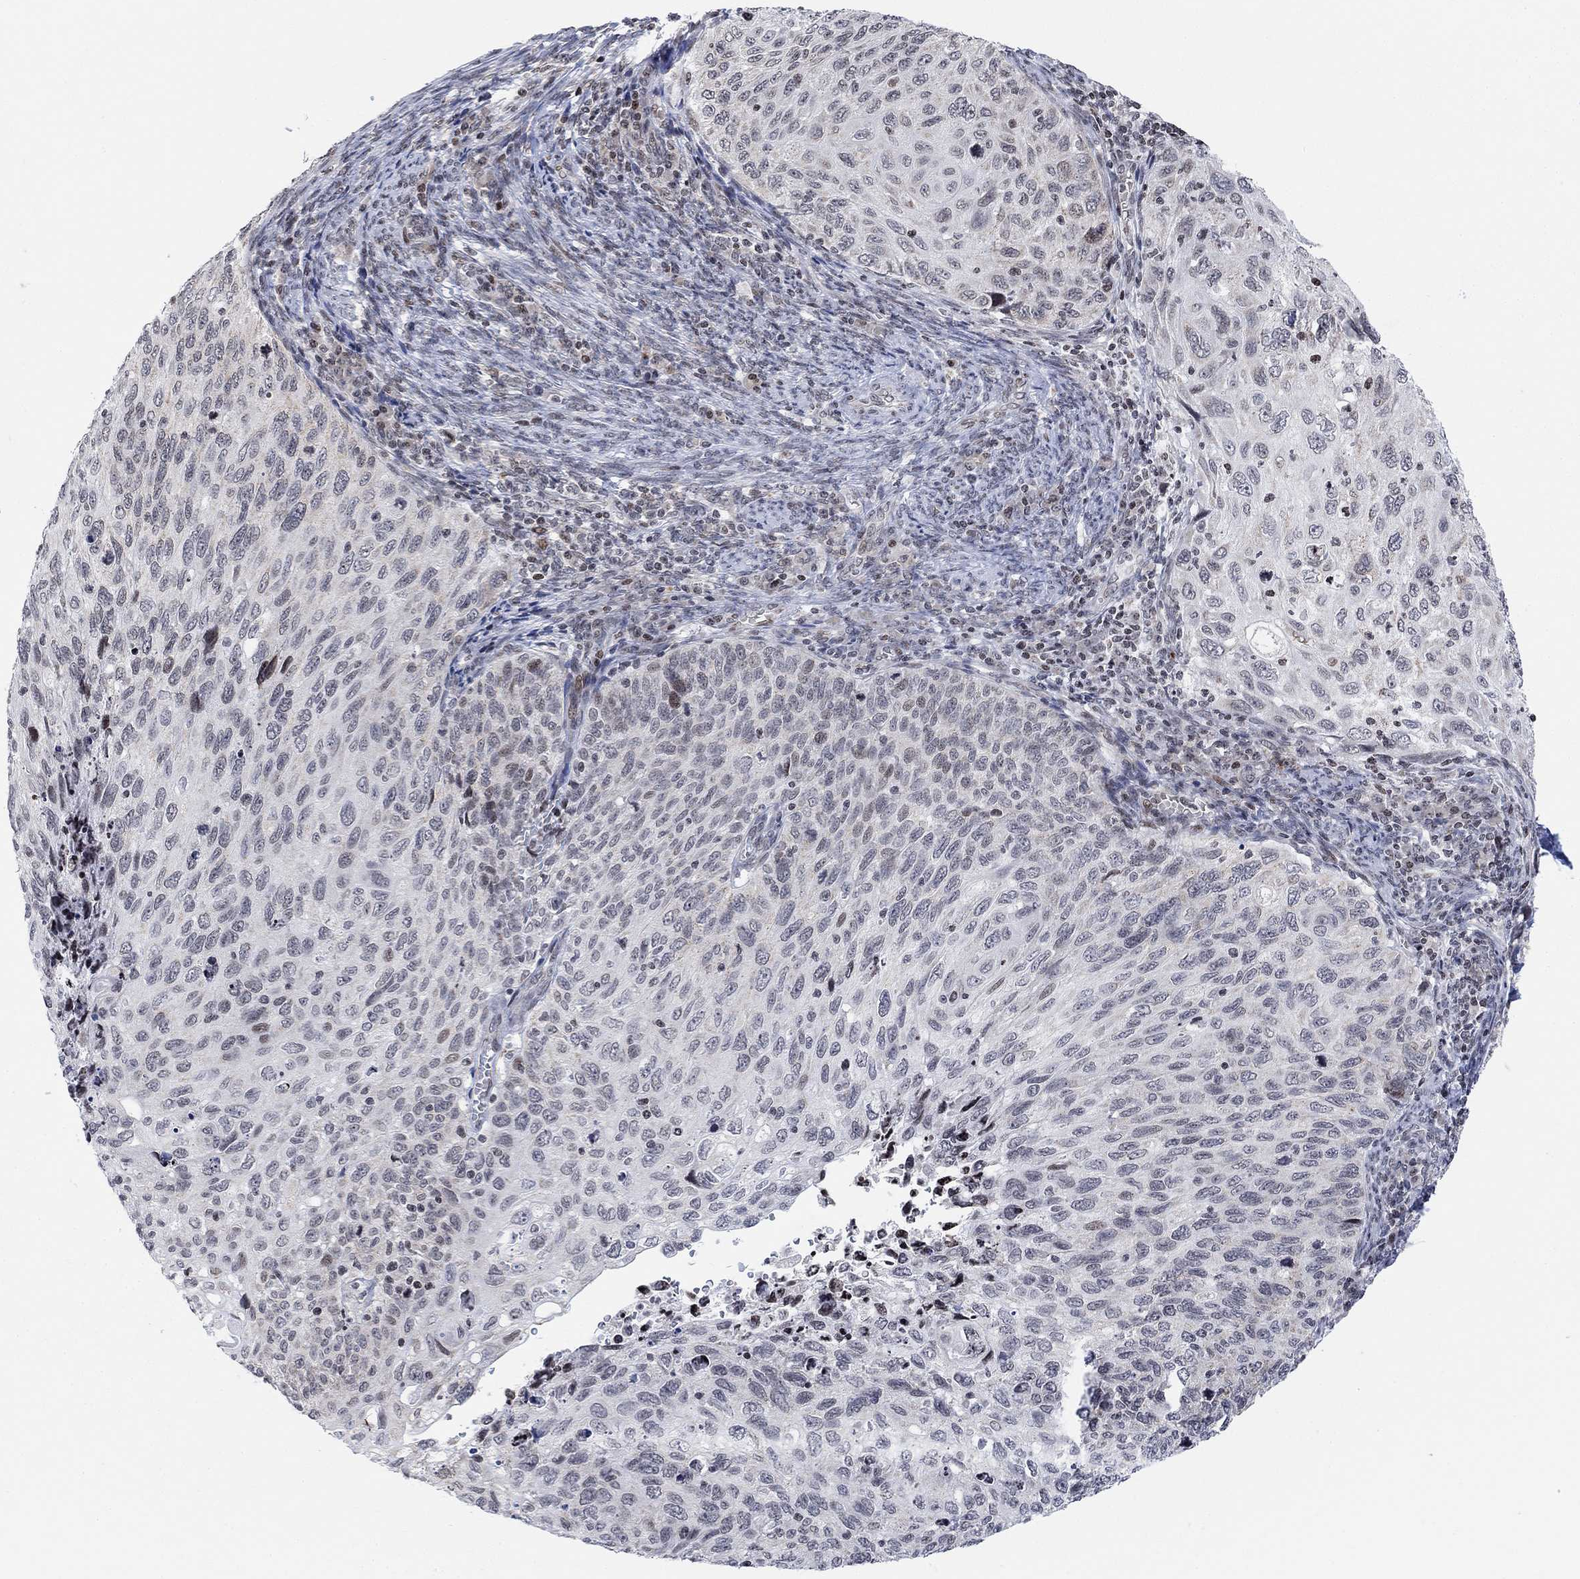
{"staining": {"intensity": "negative", "quantity": "none", "location": "none"}, "tissue": "cervical cancer", "cell_type": "Tumor cells", "image_type": "cancer", "snomed": [{"axis": "morphology", "description": "Squamous cell carcinoma, NOS"}, {"axis": "topography", "description": "Cervix"}], "caption": "High power microscopy micrograph of an immunohistochemistry (IHC) image of cervical squamous cell carcinoma, revealing no significant positivity in tumor cells.", "gene": "ABHD14A", "patient": {"sex": "female", "age": 70}}